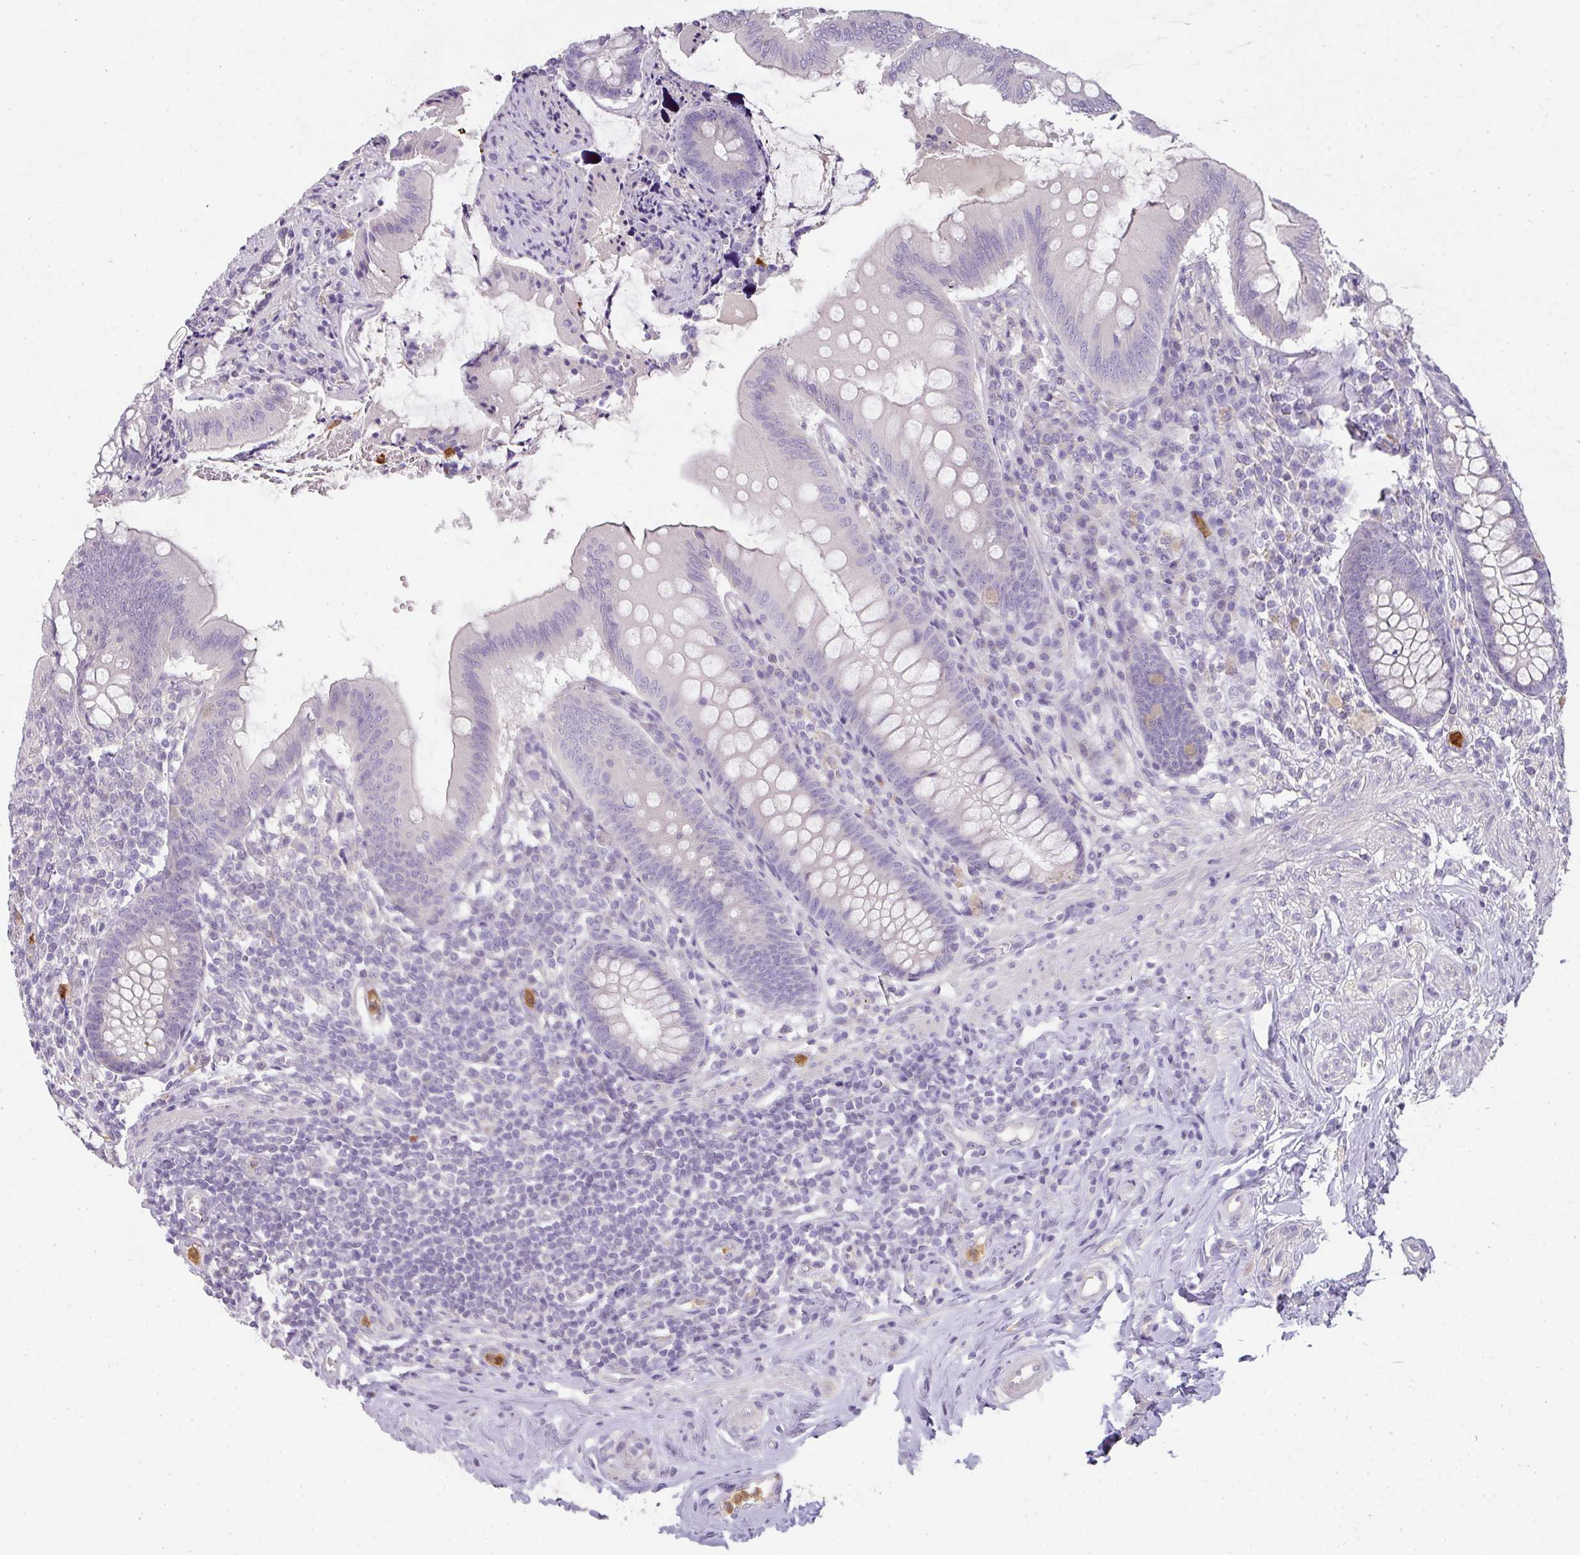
{"staining": {"intensity": "negative", "quantity": "none", "location": "none"}, "tissue": "appendix", "cell_type": "Glandular cells", "image_type": "normal", "snomed": [{"axis": "morphology", "description": "Normal tissue, NOS"}, {"axis": "topography", "description": "Appendix"}], "caption": "Glandular cells show no significant protein staining in unremarkable appendix. (DAB IHC, high magnification).", "gene": "HHEX", "patient": {"sex": "female", "age": 51}}